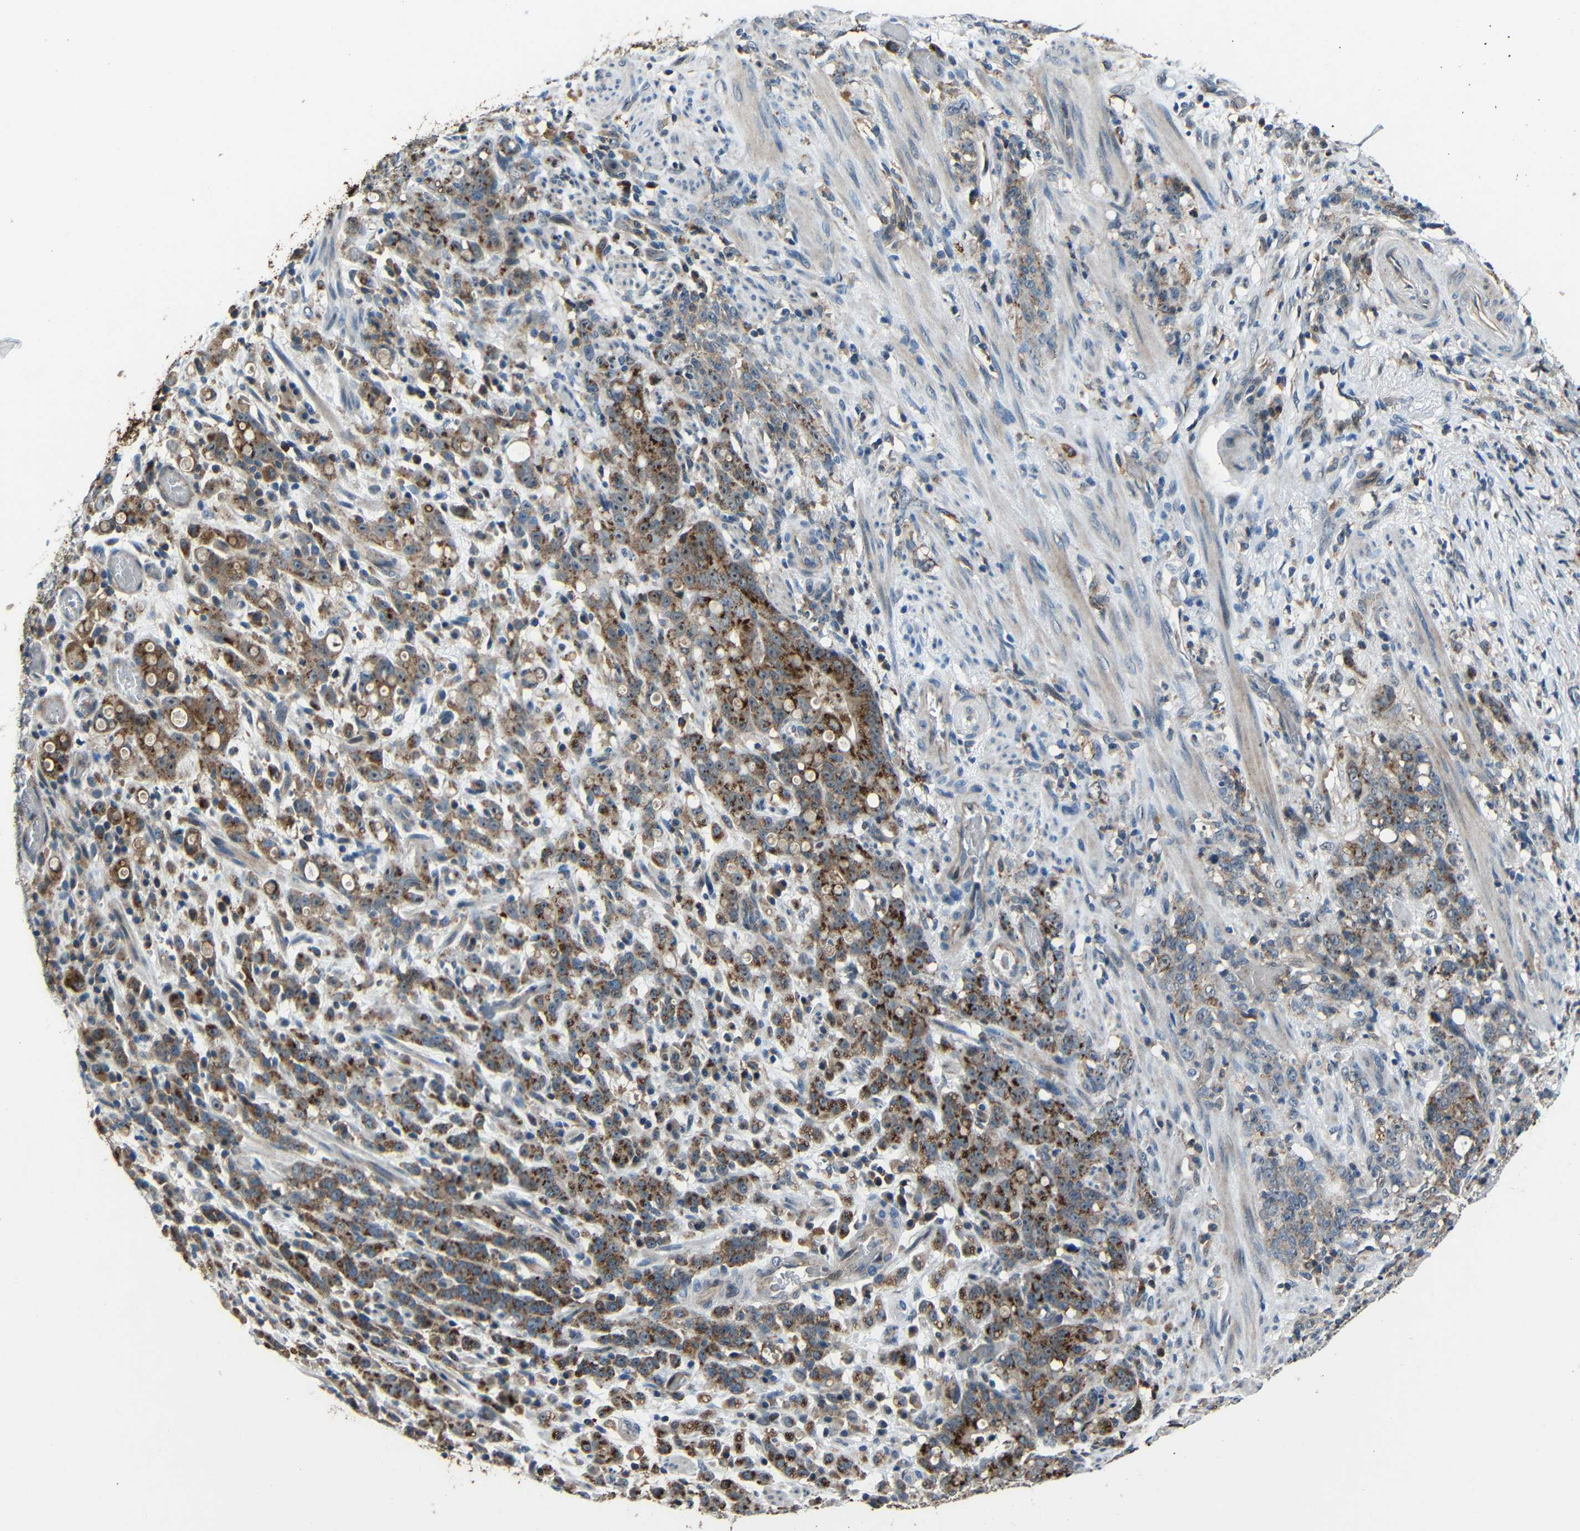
{"staining": {"intensity": "moderate", "quantity": ">75%", "location": "cytoplasmic/membranous"}, "tissue": "stomach cancer", "cell_type": "Tumor cells", "image_type": "cancer", "snomed": [{"axis": "morphology", "description": "Adenocarcinoma, NOS"}, {"axis": "topography", "description": "Stomach, lower"}], "caption": "Stomach cancer (adenocarcinoma) stained for a protein (brown) demonstrates moderate cytoplasmic/membranous positive positivity in about >75% of tumor cells.", "gene": "DNAJC5", "patient": {"sex": "male", "age": 88}}